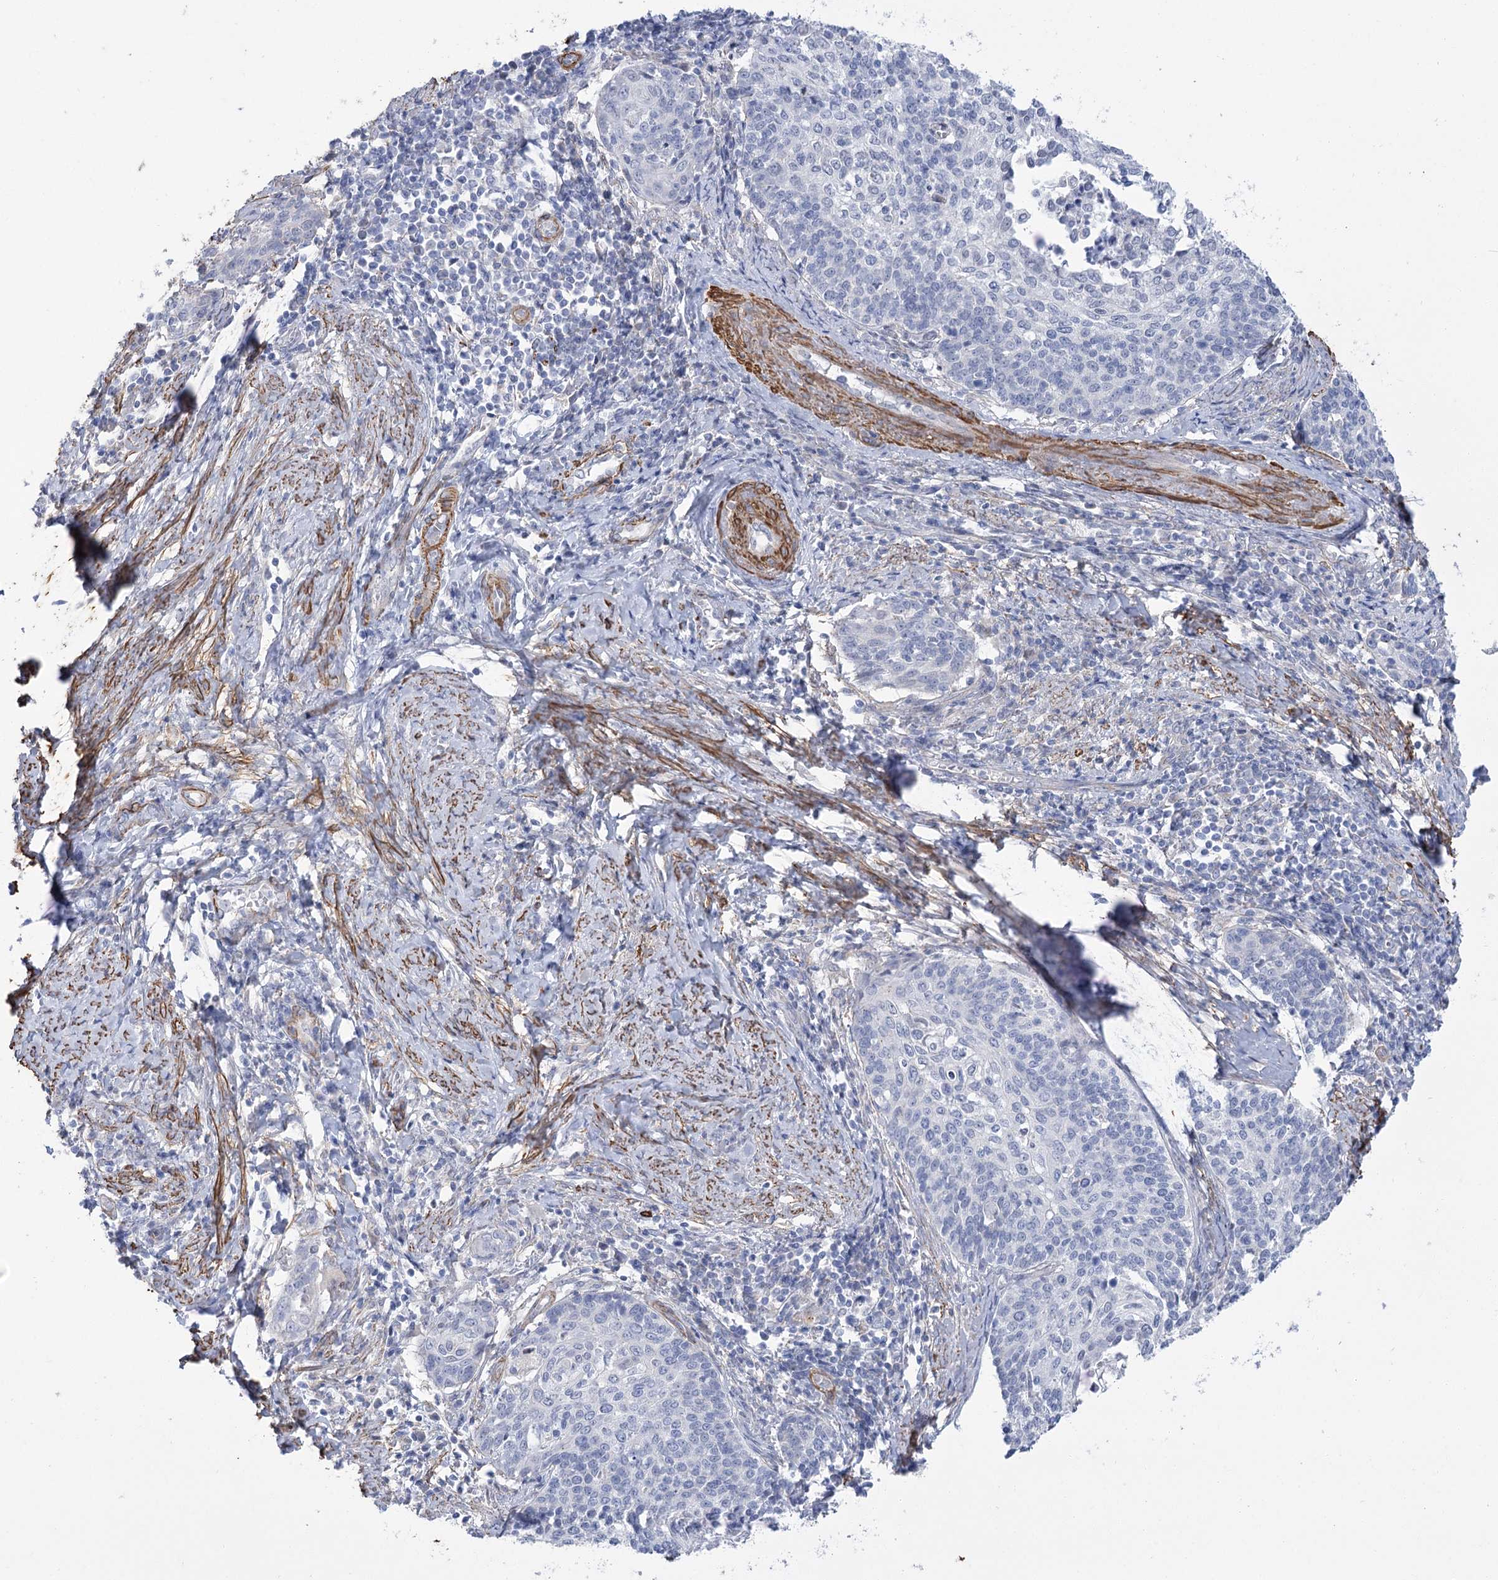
{"staining": {"intensity": "negative", "quantity": "none", "location": "none"}, "tissue": "cervical cancer", "cell_type": "Tumor cells", "image_type": "cancer", "snomed": [{"axis": "morphology", "description": "Squamous cell carcinoma, NOS"}, {"axis": "topography", "description": "Cervix"}], "caption": "The micrograph exhibits no significant positivity in tumor cells of cervical squamous cell carcinoma.", "gene": "WASHC3", "patient": {"sex": "female", "age": 39}}